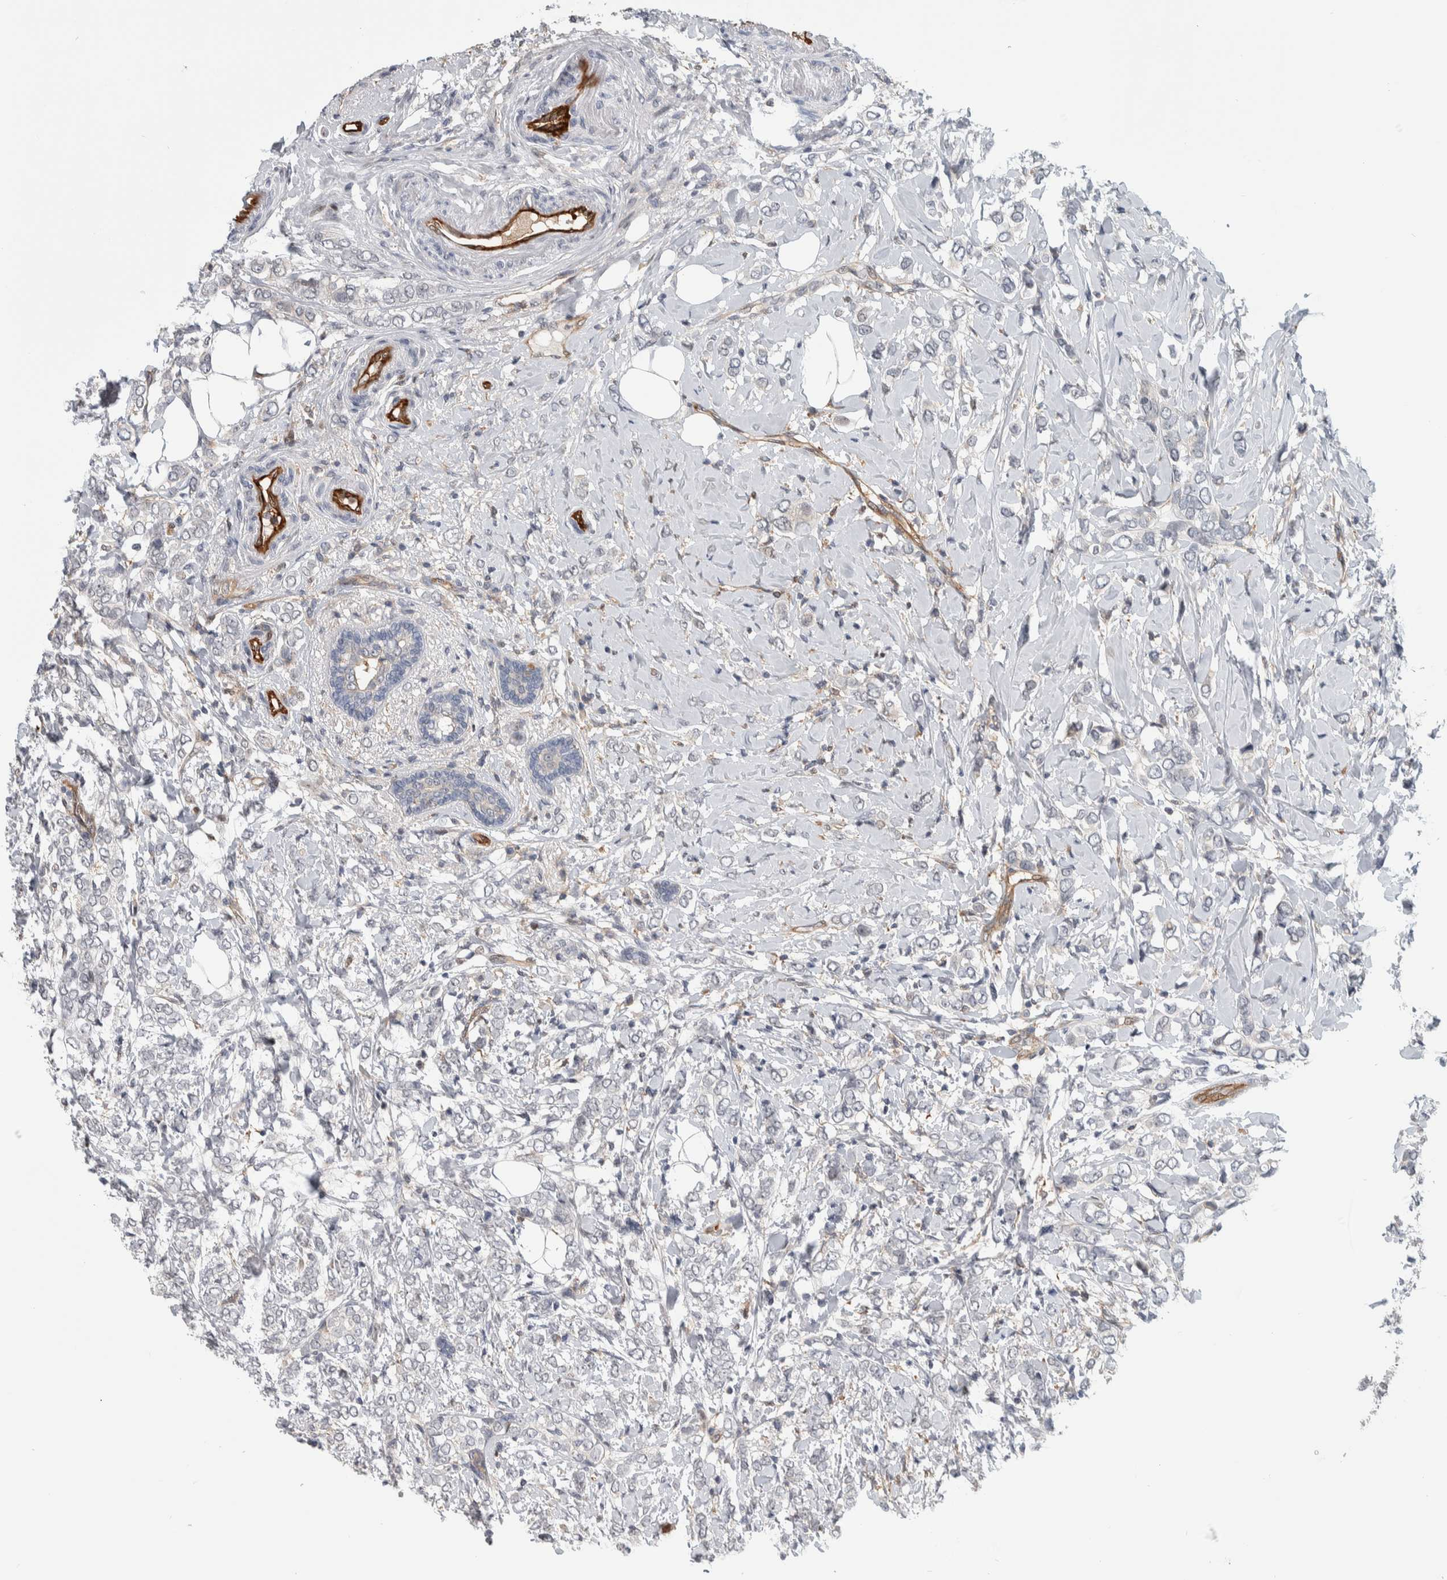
{"staining": {"intensity": "negative", "quantity": "none", "location": "none"}, "tissue": "breast cancer", "cell_type": "Tumor cells", "image_type": "cancer", "snomed": [{"axis": "morphology", "description": "Normal tissue, NOS"}, {"axis": "morphology", "description": "Lobular carcinoma"}, {"axis": "topography", "description": "Breast"}], "caption": "High magnification brightfield microscopy of breast cancer stained with DAB (3,3'-diaminobenzidine) (brown) and counterstained with hematoxylin (blue): tumor cells show no significant positivity. The staining is performed using DAB (3,3'-diaminobenzidine) brown chromogen with nuclei counter-stained in using hematoxylin.", "gene": "MSL1", "patient": {"sex": "female", "age": 47}}